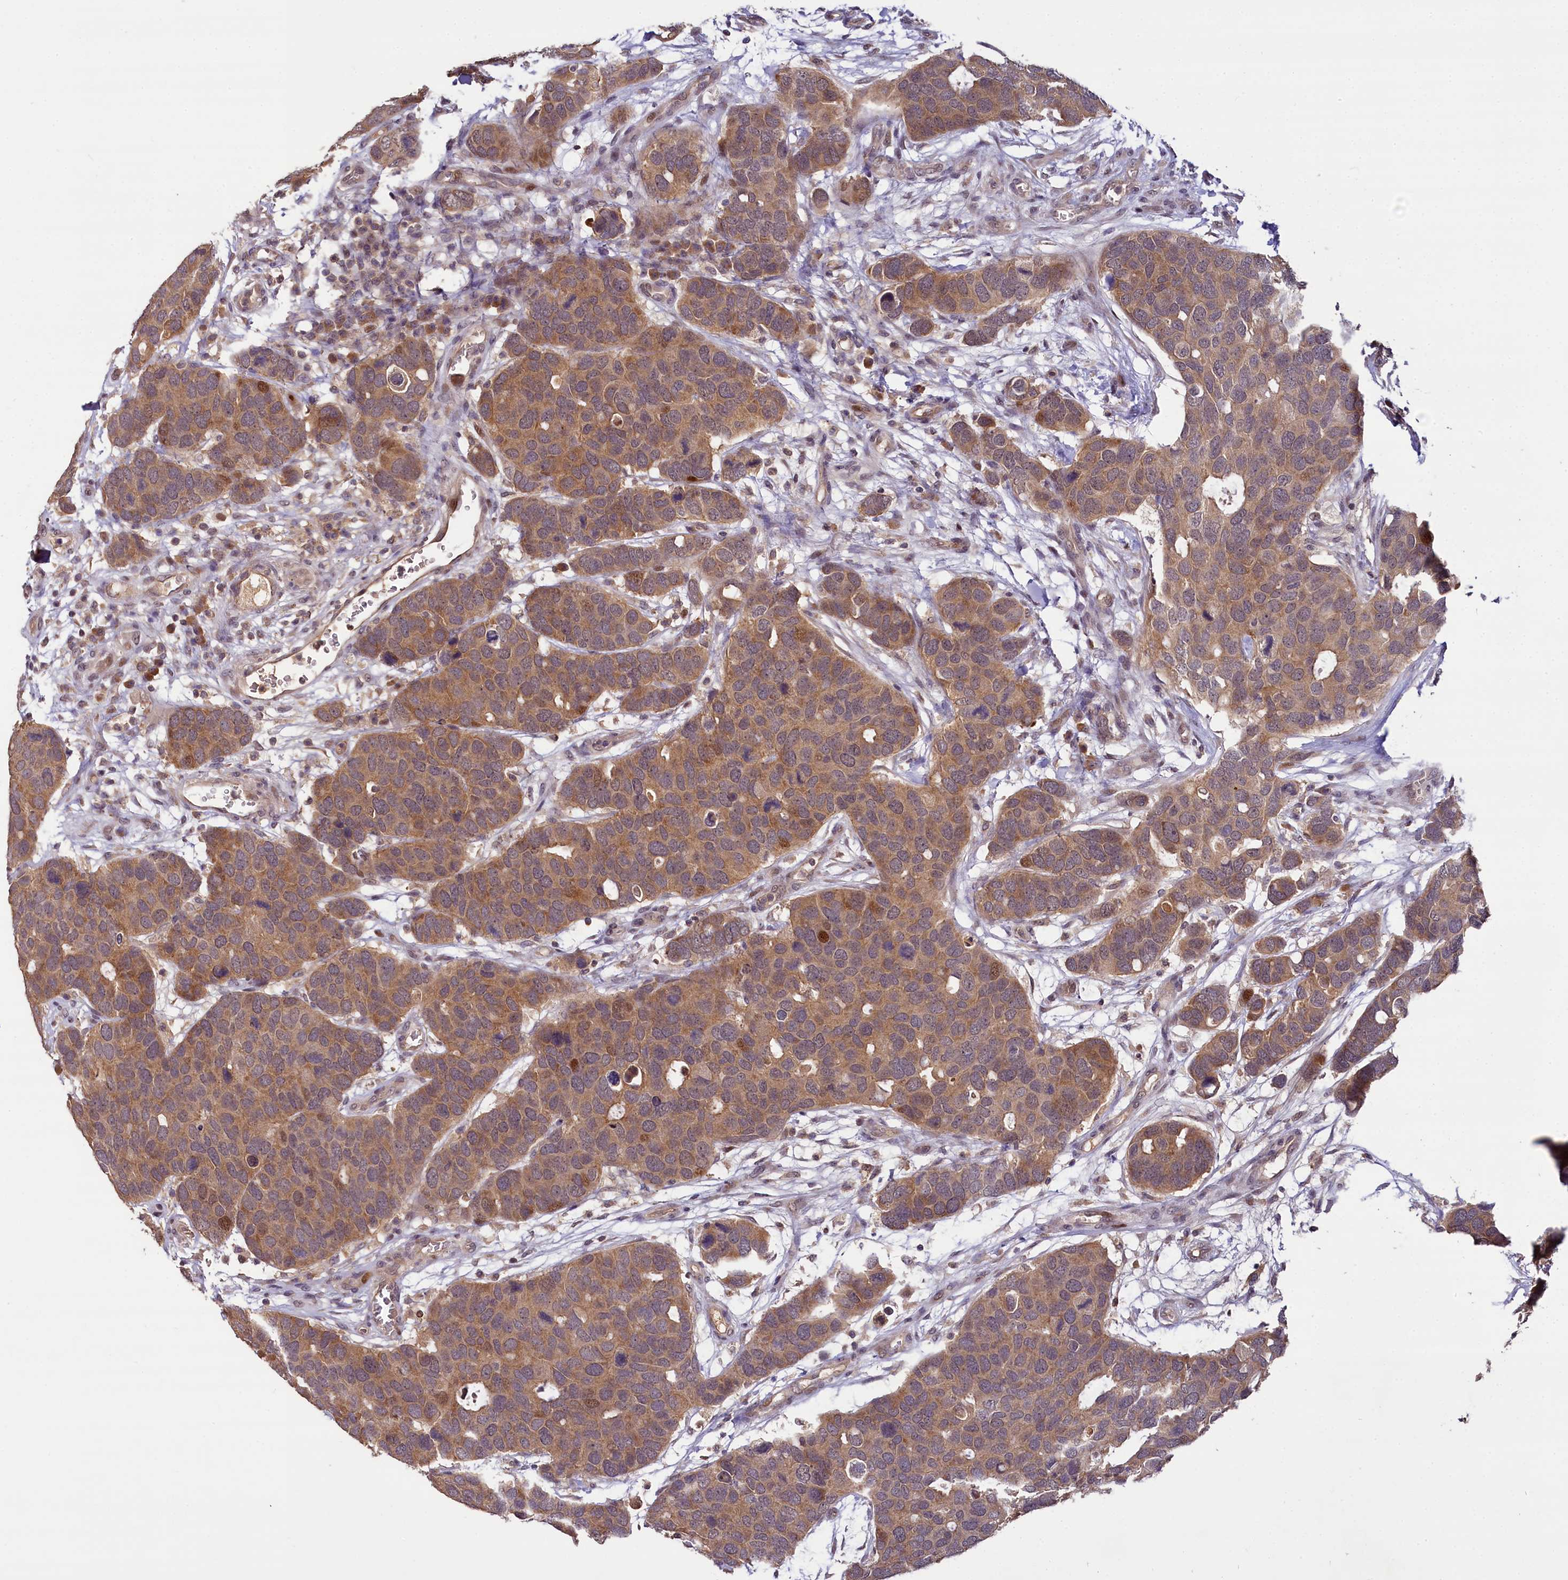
{"staining": {"intensity": "moderate", "quantity": ">75%", "location": "cytoplasmic/membranous,nuclear"}, "tissue": "breast cancer", "cell_type": "Tumor cells", "image_type": "cancer", "snomed": [{"axis": "morphology", "description": "Duct carcinoma"}, {"axis": "topography", "description": "Breast"}], "caption": "Breast cancer (infiltrating ductal carcinoma) stained with a brown dye demonstrates moderate cytoplasmic/membranous and nuclear positive positivity in approximately >75% of tumor cells.", "gene": "TMEM39A", "patient": {"sex": "female", "age": 83}}